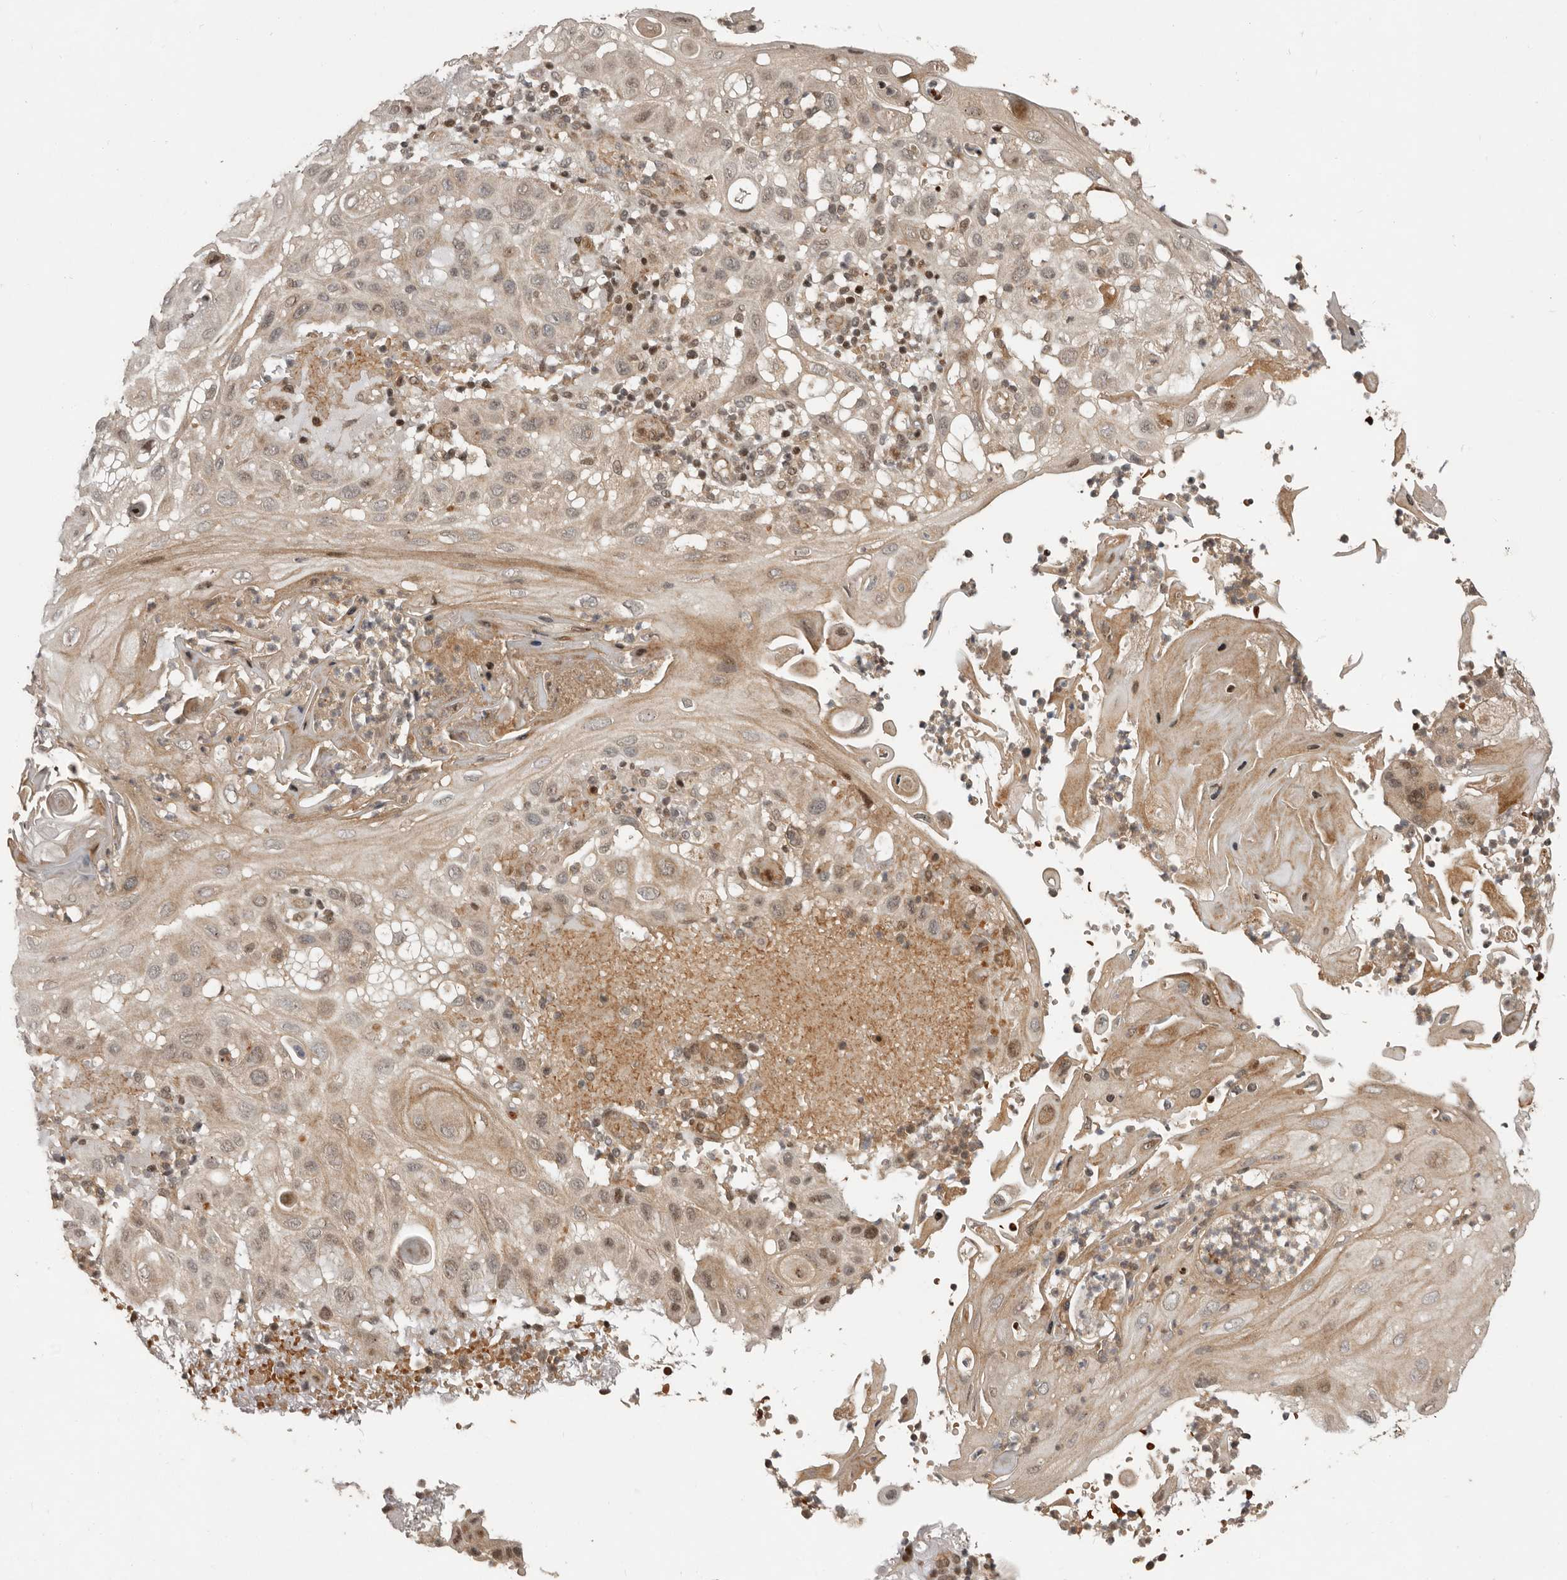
{"staining": {"intensity": "weak", "quantity": ">75%", "location": "cytoplasmic/membranous,nuclear"}, "tissue": "skin cancer", "cell_type": "Tumor cells", "image_type": "cancer", "snomed": [{"axis": "morphology", "description": "Normal tissue, NOS"}, {"axis": "morphology", "description": "Squamous cell carcinoma, NOS"}, {"axis": "topography", "description": "Skin"}], "caption": "Immunohistochemistry (IHC) of human squamous cell carcinoma (skin) displays low levels of weak cytoplasmic/membranous and nuclear staining in approximately >75% of tumor cells.", "gene": "RABIF", "patient": {"sex": "female", "age": 96}}